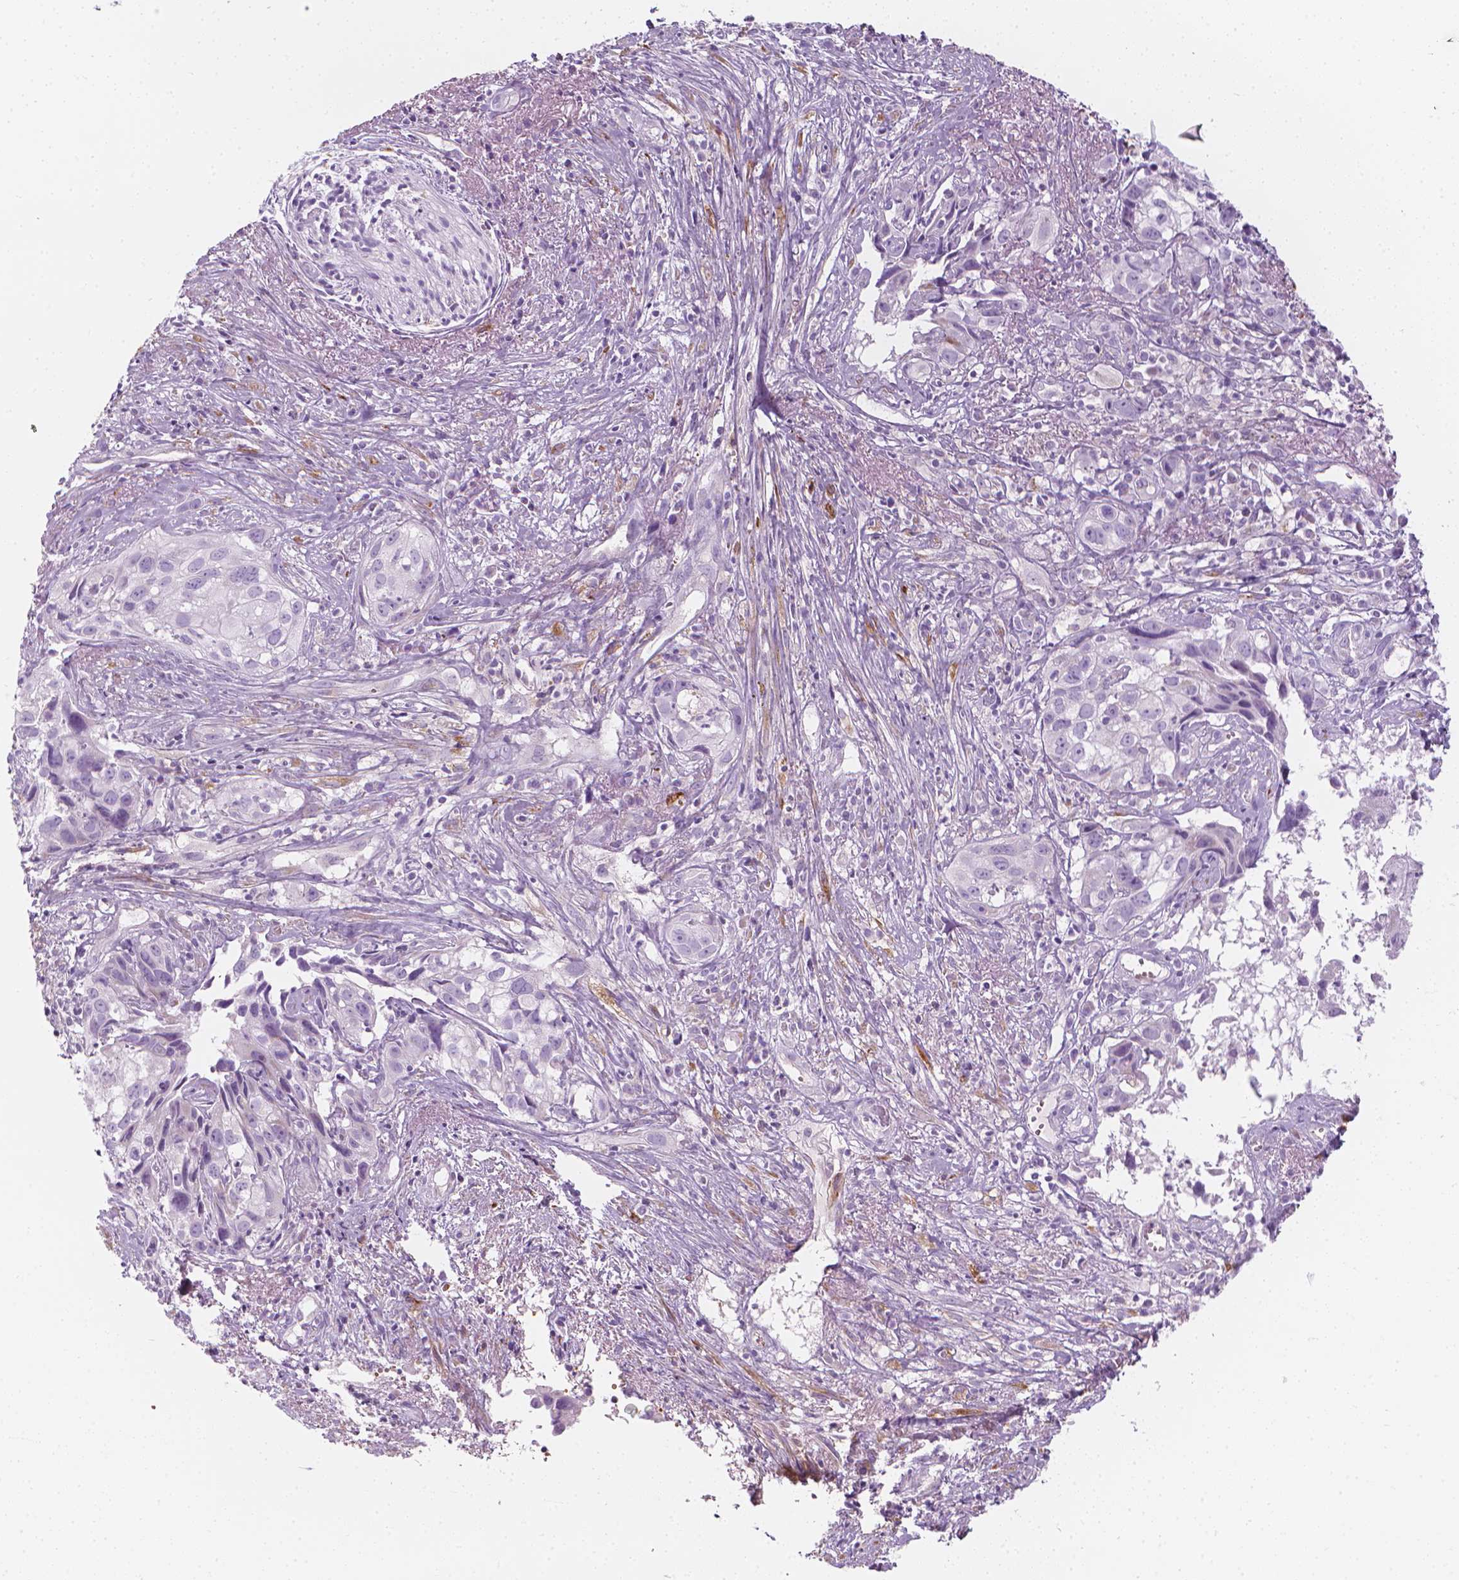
{"staining": {"intensity": "negative", "quantity": "none", "location": "none"}, "tissue": "cervical cancer", "cell_type": "Tumor cells", "image_type": "cancer", "snomed": [{"axis": "morphology", "description": "Squamous cell carcinoma, NOS"}, {"axis": "topography", "description": "Cervix"}], "caption": "The image reveals no staining of tumor cells in squamous cell carcinoma (cervical).", "gene": "CES1", "patient": {"sex": "female", "age": 53}}